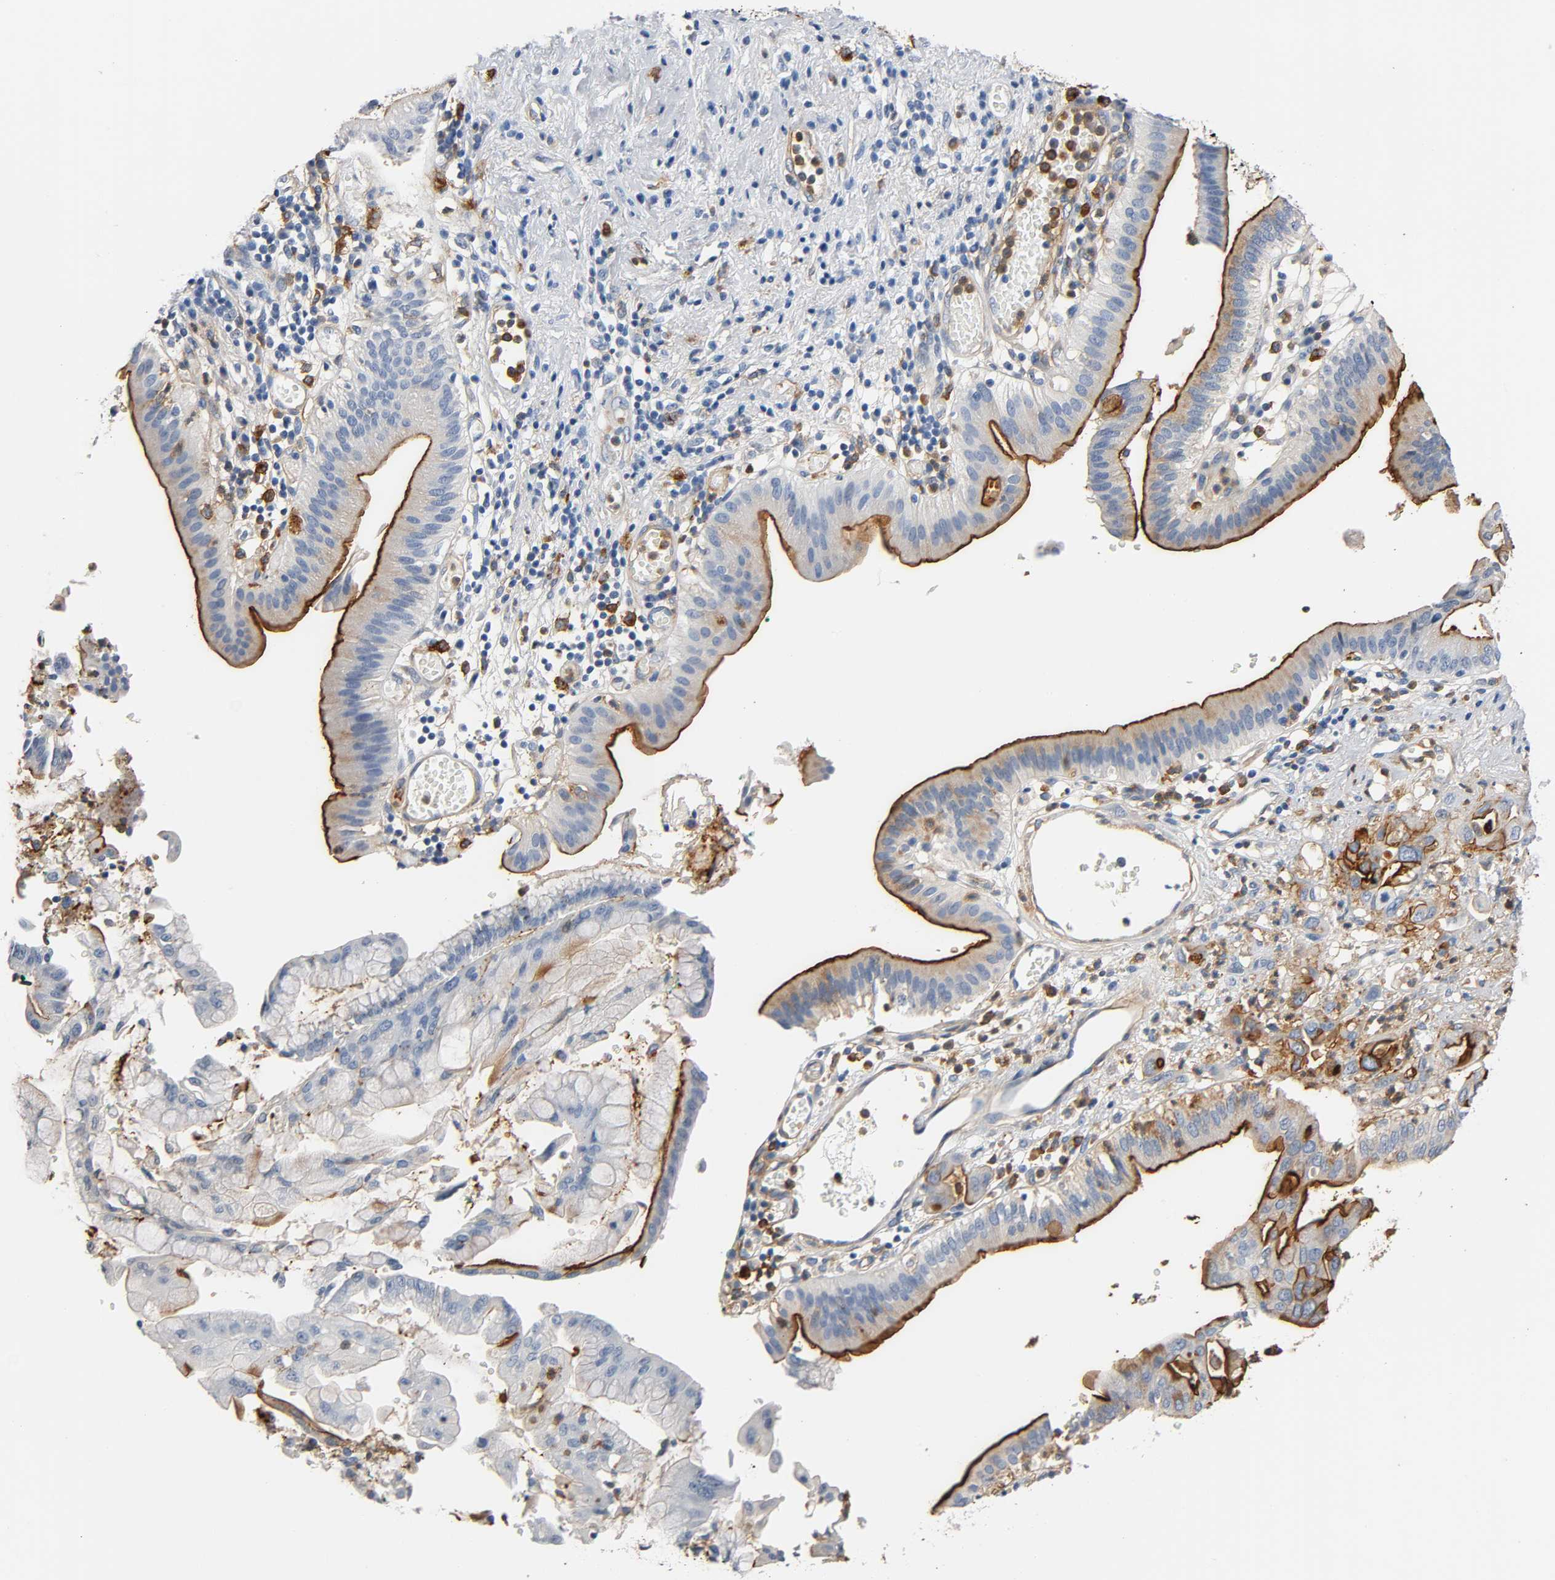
{"staining": {"intensity": "strong", "quantity": "25%-75%", "location": "cytoplasmic/membranous"}, "tissue": "pancreatic cancer", "cell_type": "Tumor cells", "image_type": "cancer", "snomed": [{"axis": "morphology", "description": "Adenocarcinoma, NOS"}, {"axis": "morphology", "description": "Adenocarcinoma, metastatic, NOS"}, {"axis": "topography", "description": "Lymph node"}, {"axis": "topography", "description": "Pancreas"}, {"axis": "topography", "description": "Duodenum"}], "caption": "Immunohistochemistry (IHC) photomicrograph of pancreatic cancer stained for a protein (brown), which exhibits high levels of strong cytoplasmic/membranous staining in approximately 25%-75% of tumor cells.", "gene": "ANPEP", "patient": {"sex": "female", "age": 64}}